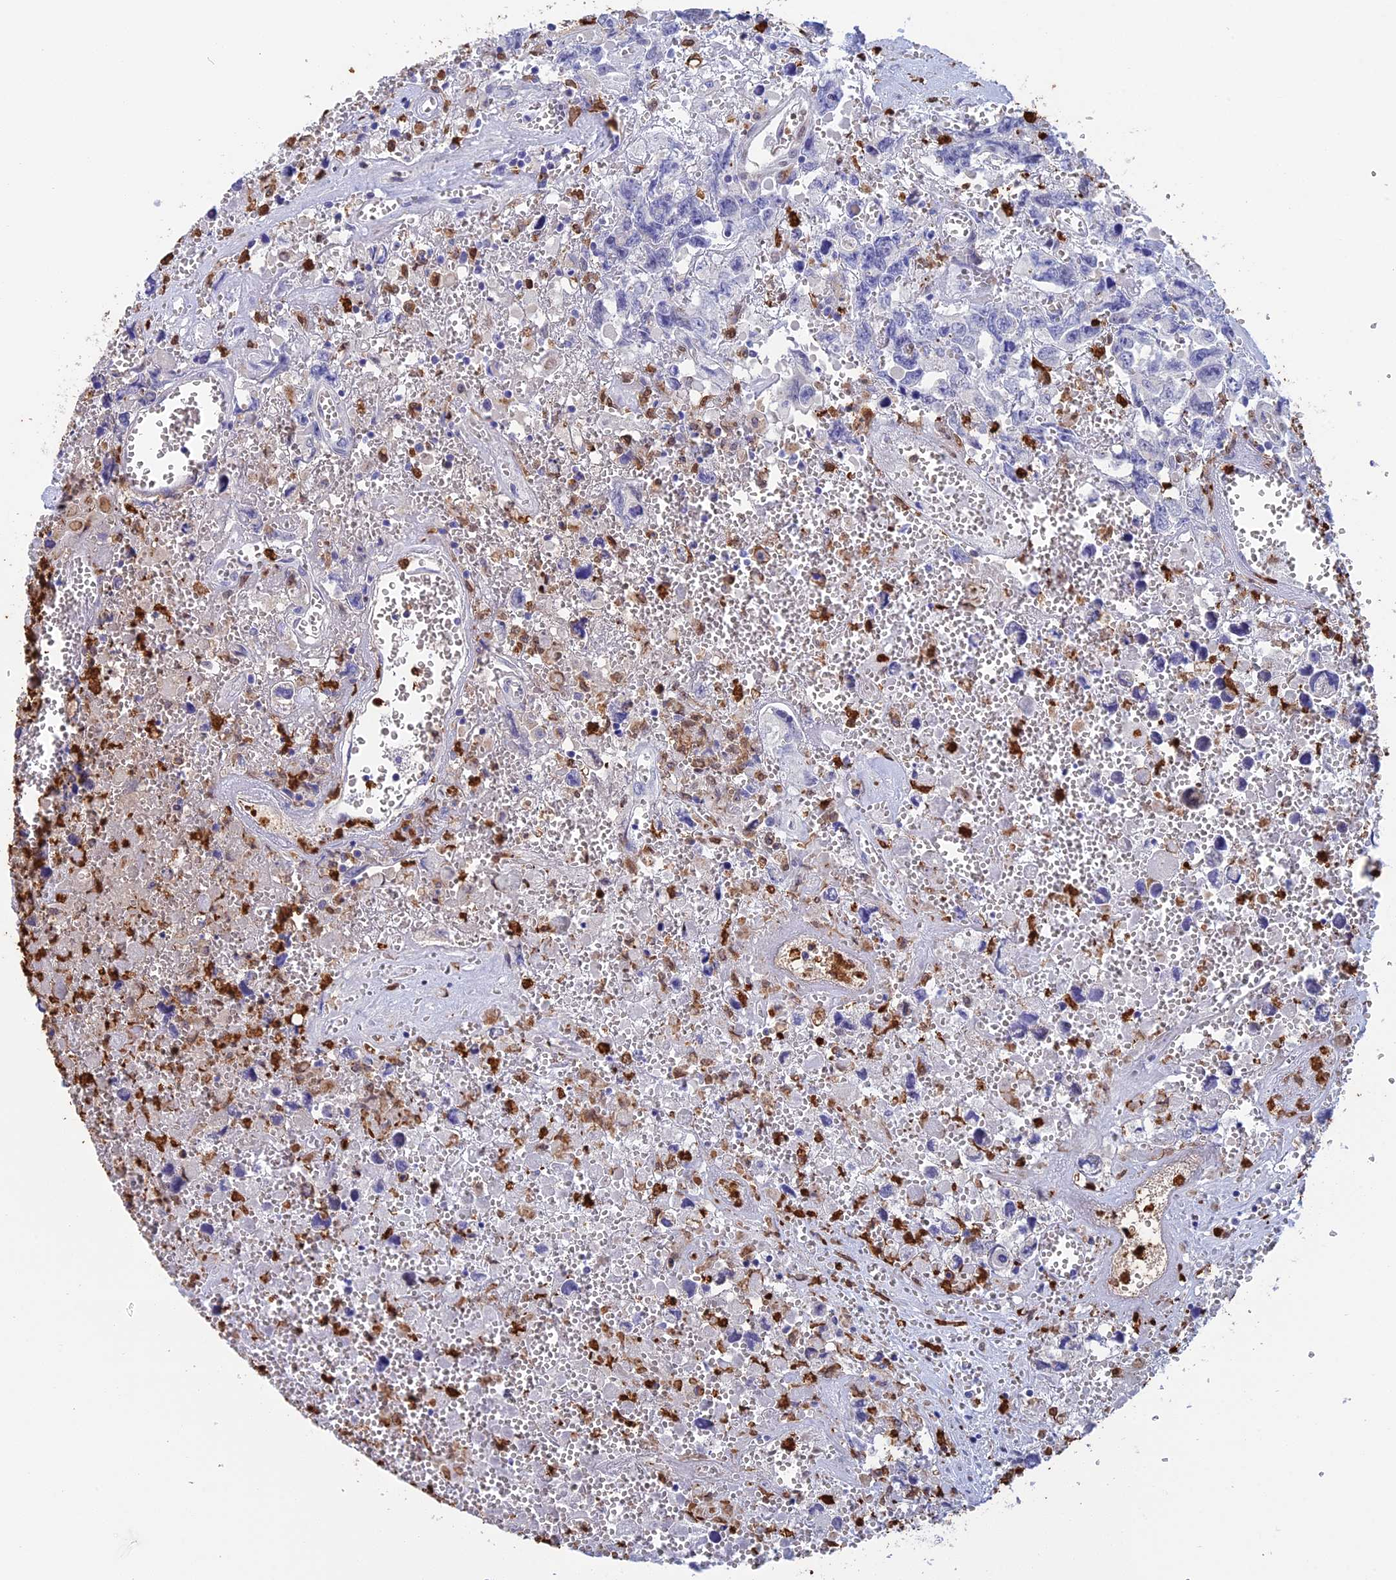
{"staining": {"intensity": "negative", "quantity": "none", "location": "none"}, "tissue": "testis cancer", "cell_type": "Tumor cells", "image_type": "cancer", "snomed": [{"axis": "morphology", "description": "Carcinoma, Embryonal, NOS"}, {"axis": "topography", "description": "Testis"}], "caption": "An image of testis embryonal carcinoma stained for a protein demonstrates no brown staining in tumor cells.", "gene": "SLC26A1", "patient": {"sex": "male", "age": 31}}